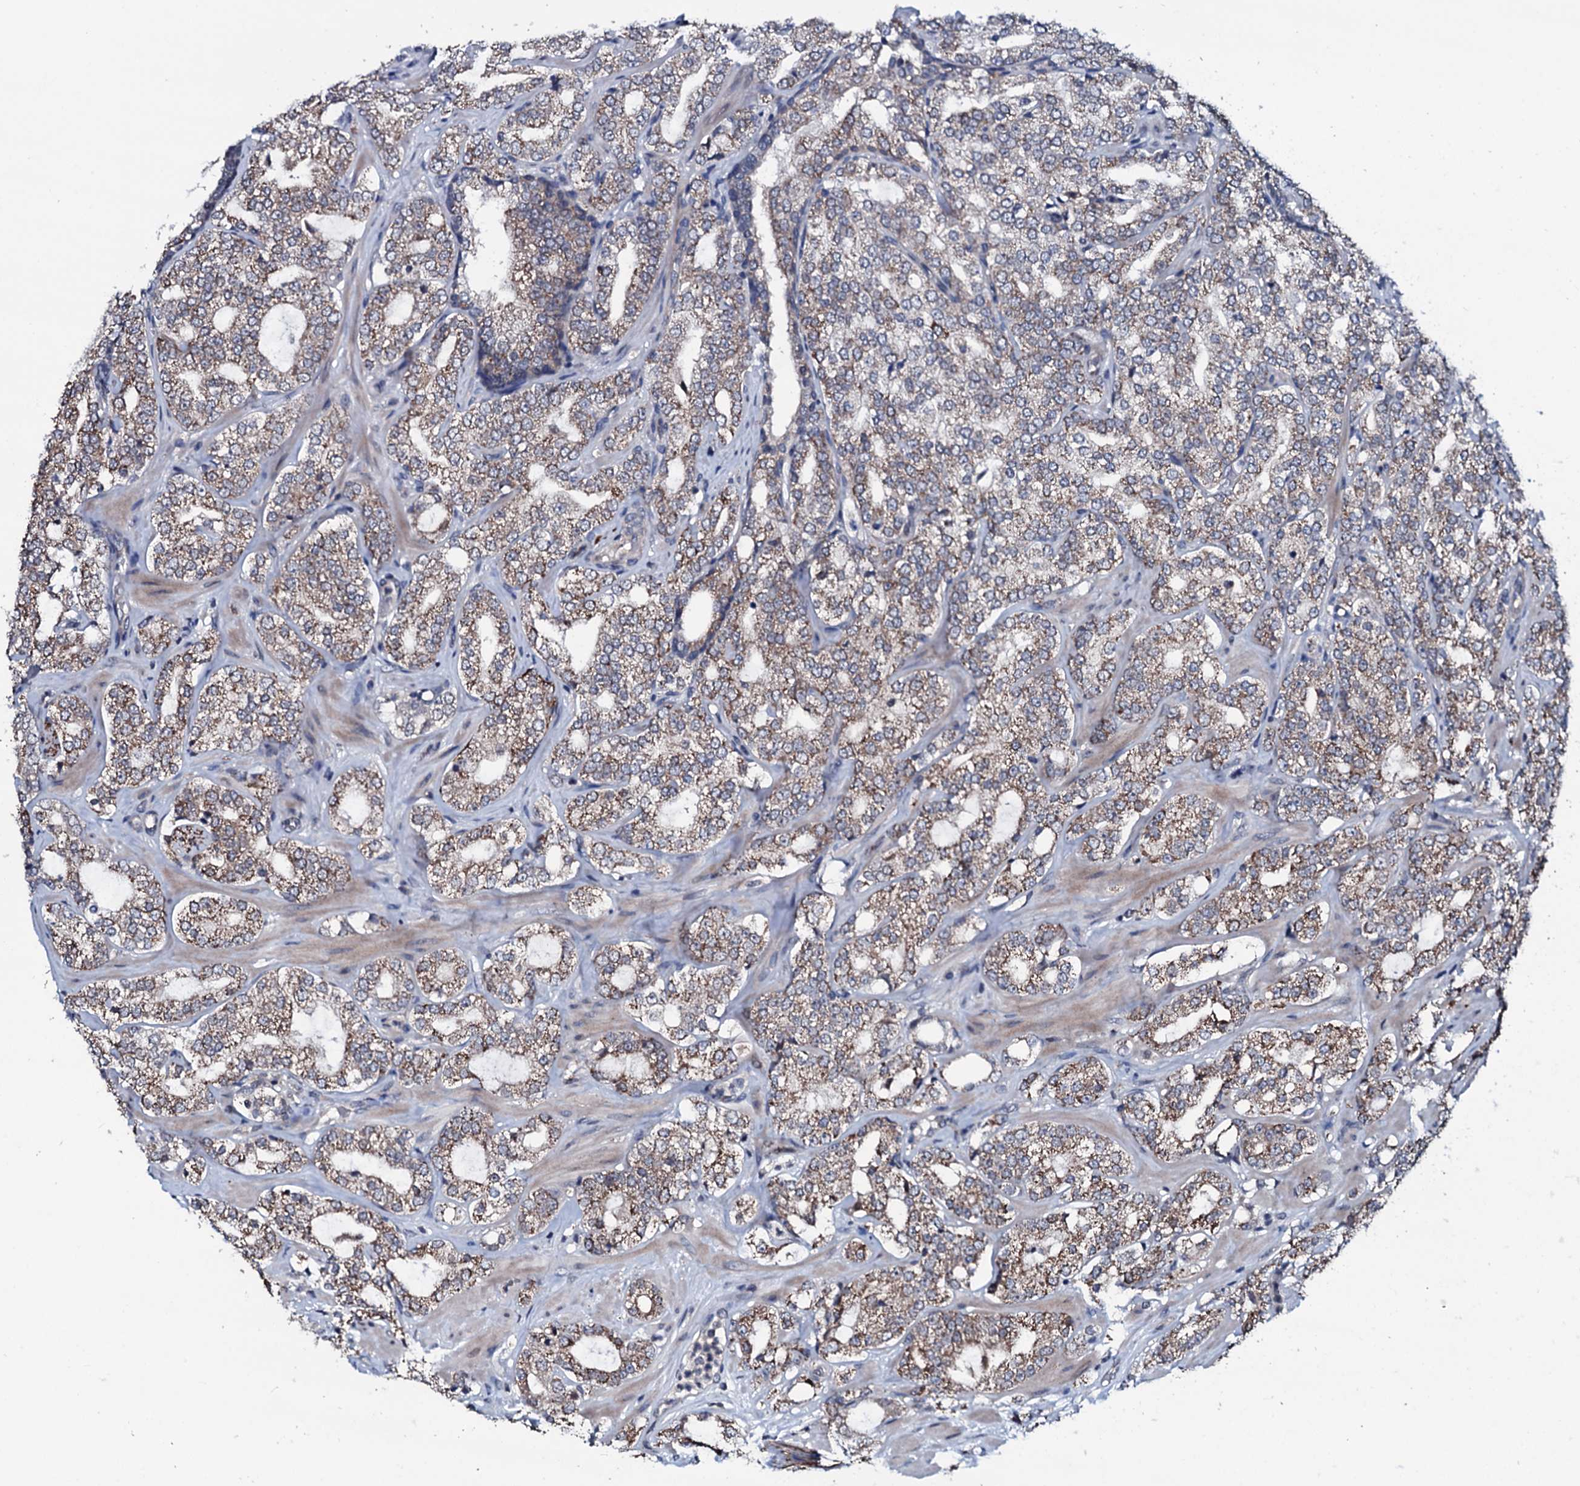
{"staining": {"intensity": "moderate", "quantity": "25%-75%", "location": "cytoplasmic/membranous"}, "tissue": "prostate cancer", "cell_type": "Tumor cells", "image_type": "cancer", "snomed": [{"axis": "morphology", "description": "Adenocarcinoma, High grade"}, {"axis": "topography", "description": "Prostate"}], "caption": "Immunohistochemistry (IHC) (DAB (3,3'-diaminobenzidine)) staining of human prostate high-grade adenocarcinoma displays moderate cytoplasmic/membranous protein expression in approximately 25%-75% of tumor cells. (brown staining indicates protein expression, while blue staining denotes nuclei).", "gene": "OGFOD2", "patient": {"sex": "male", "age": 64}}